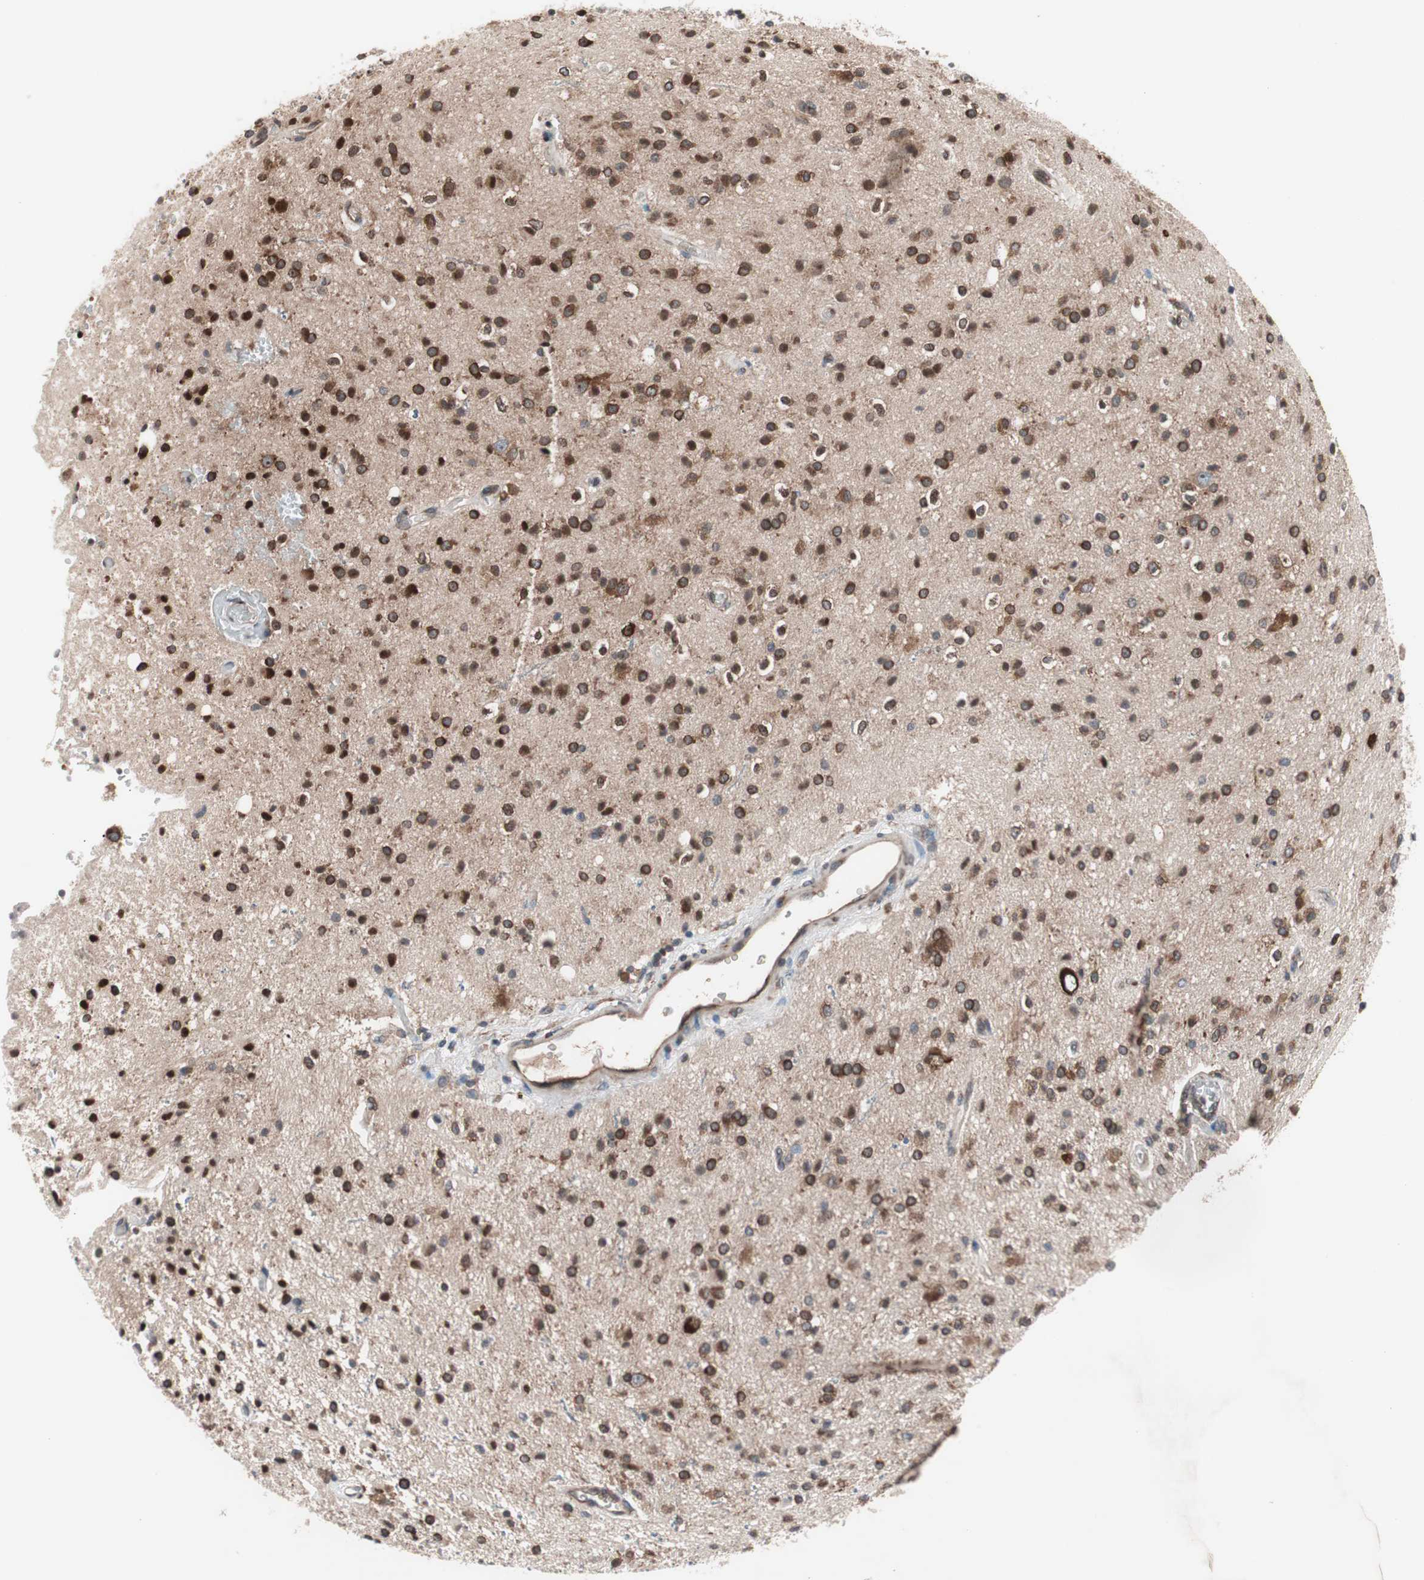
{"staining": {"intensity": "moderate", "quantity": "25%-75%", "location": "cytoplasmic/membranous"}, "tissue": "glioma", "cell_type": "Tumor cells", "image_type": "cancer", "snomed": [{"axis": "morphology", "description": "Glioma, malignant, High grade"}, {"axis": "topography", "description": "Brain"}], "caption": "The photomicrograph demonstrates immunohistochemical staining of malignant glioma (high-grade). There is moderate cytoplasmic/membranous staining is identified in about 25%-75% of tumor cells. (brown staining indicates protein expression, while blue staining denotes nuclei).", "gene": "IRS1", "patient": {"sex": "male", "age": 47}}